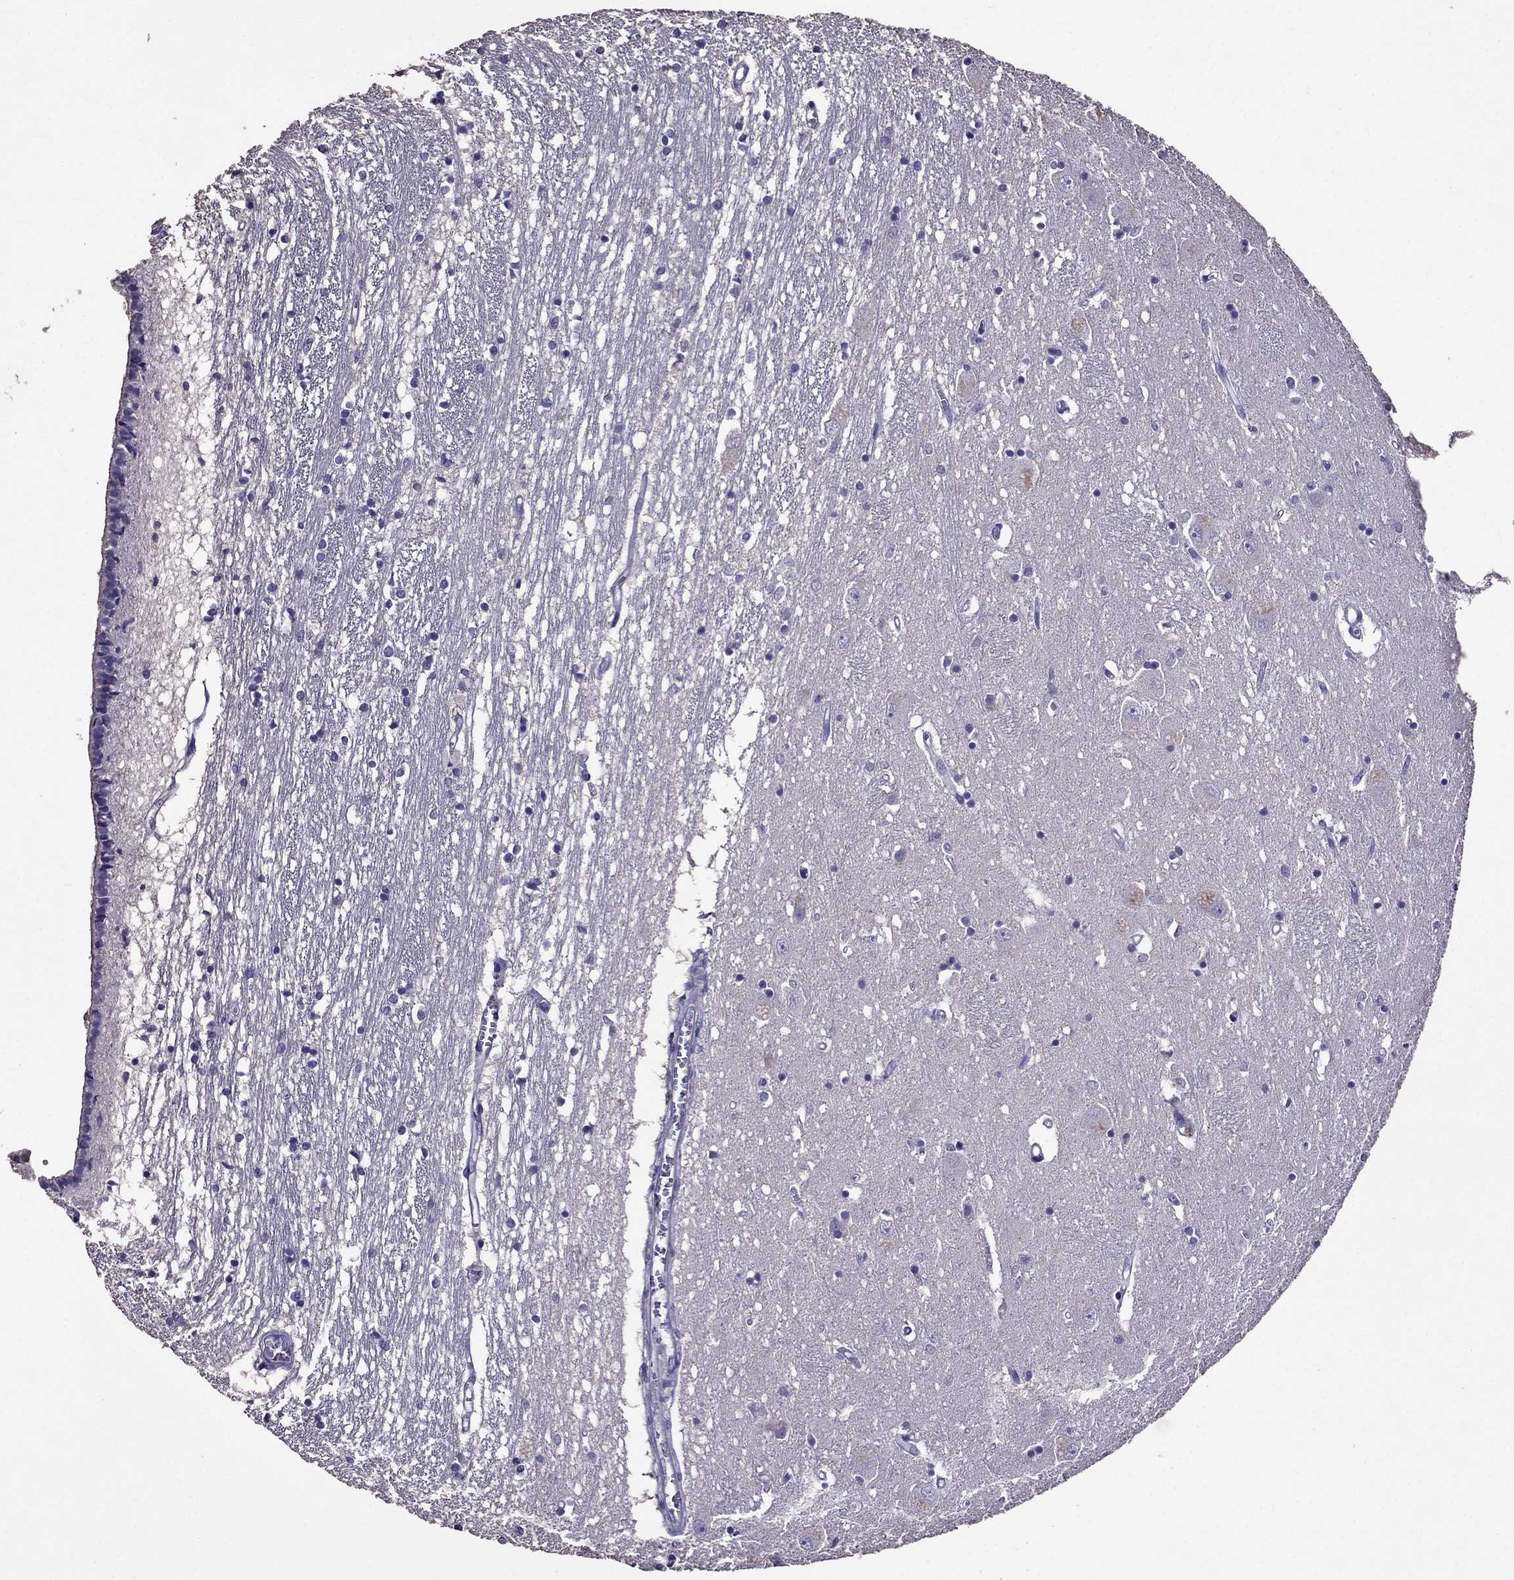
{"staining": {"intensity": "negative", "quantity": "none", "location": "none"}, "tissue": "caudate", "cell_type": "Glial cells", "image_type": "normal", "snomed": [{"axis": "morphology", "description": "Normal tissue, NOS"}, {"axis": "topography", "description": "Lateral ventricle wall"}], "caption": "IHC image of unremarkable human caudate stained for a protein (brown), which exhibits no staining in glial cells.", "gene": "NKX3", "patient": {"sex": "female", "age": 71}}